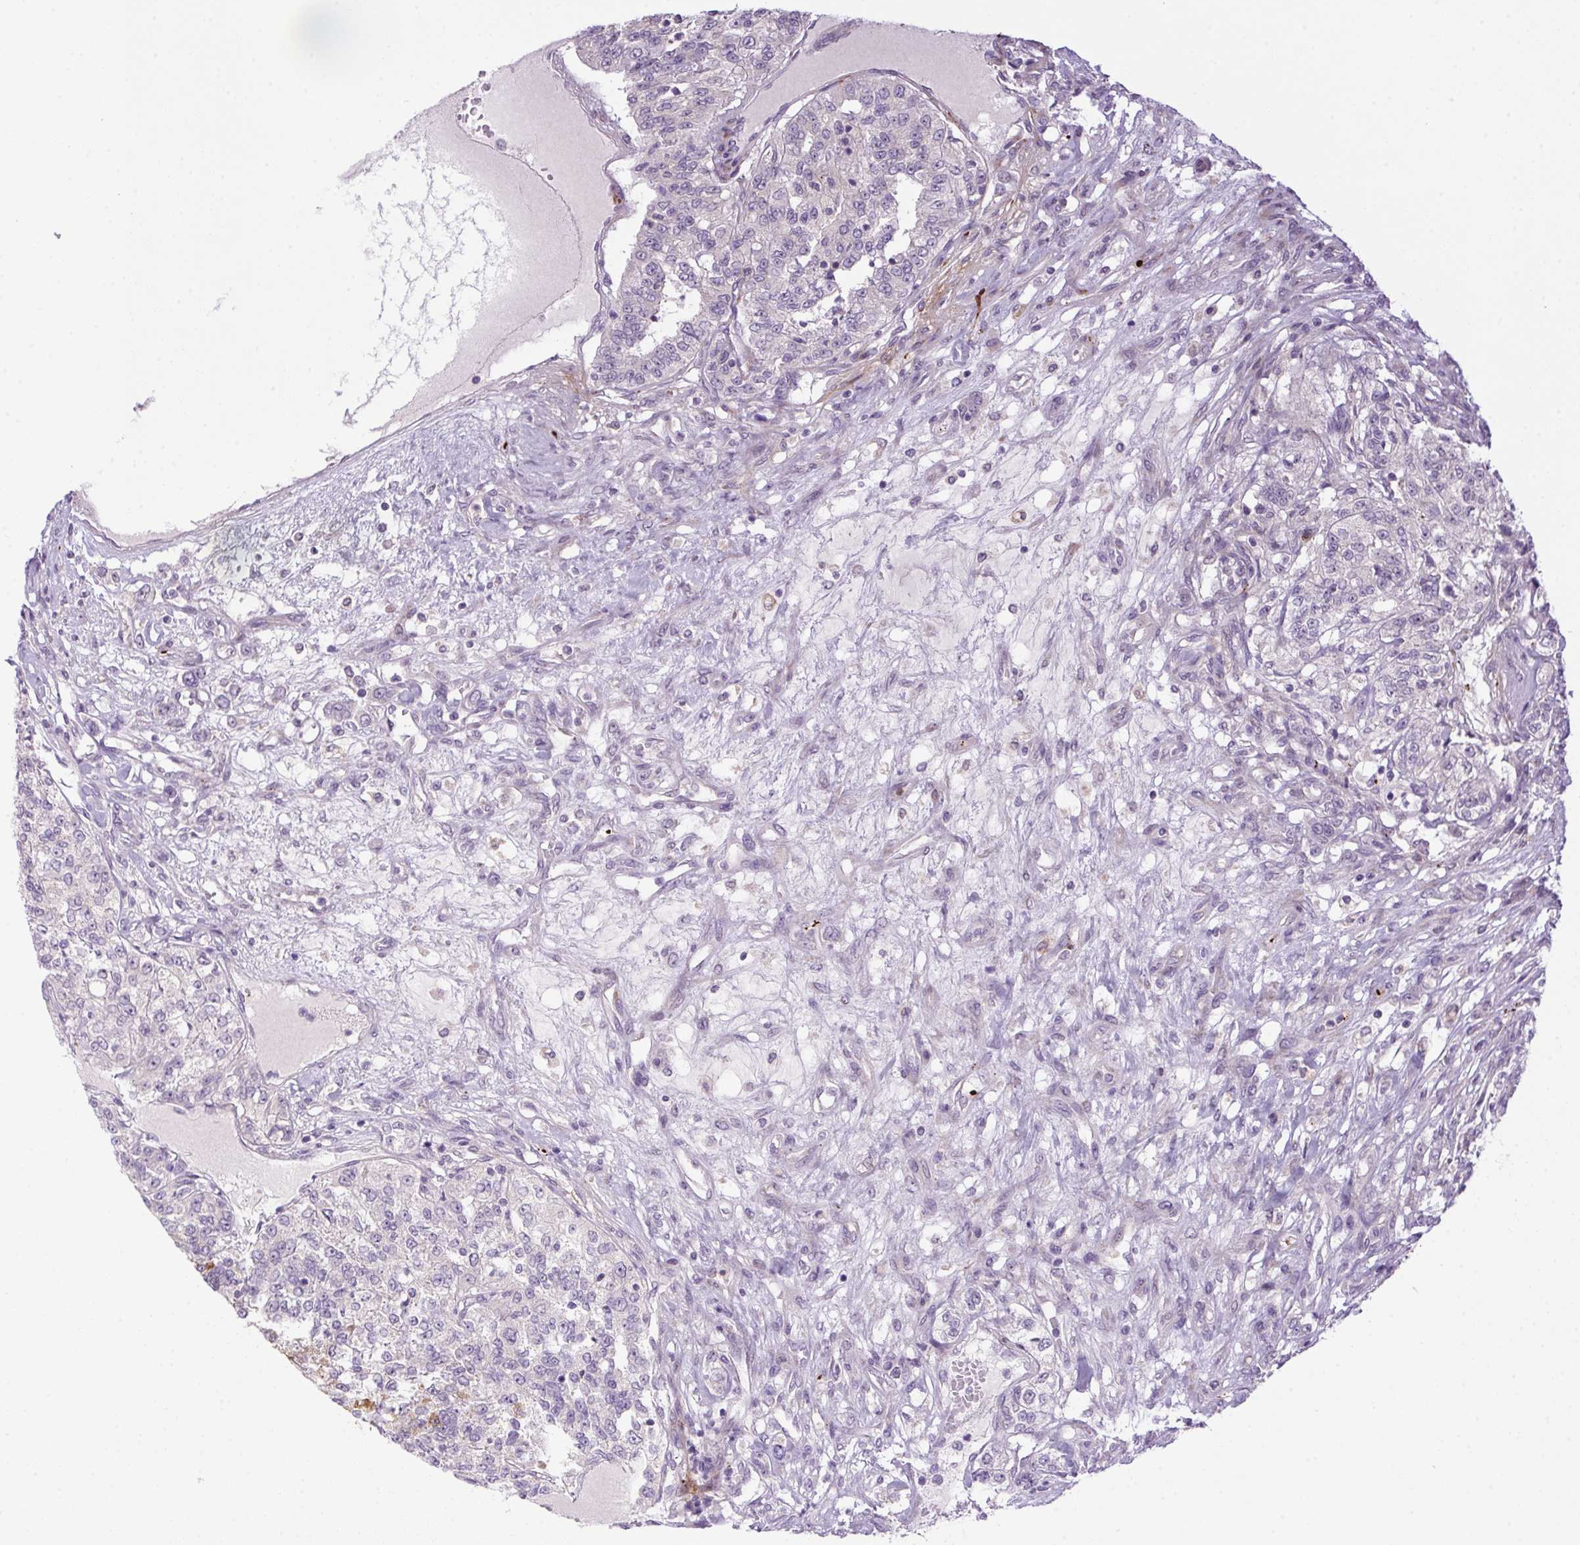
{"staining": {"intensity": "negative", "quantity": "none", "location": "none"}, "tissue": "renal cancer", "cell_type": "Tumor cells", "image_type": "cancer", "snomed": [{"axis": "morphology", "description": "Adenocarcinoma, NOS"}, {"axis": "topography", "description": "Kidney"}], "caption": "There is no significant positivity in tumor cells of renal cancer.", "gene": "LRRTM1", "patient": {"sex": "female", "age": 63}}